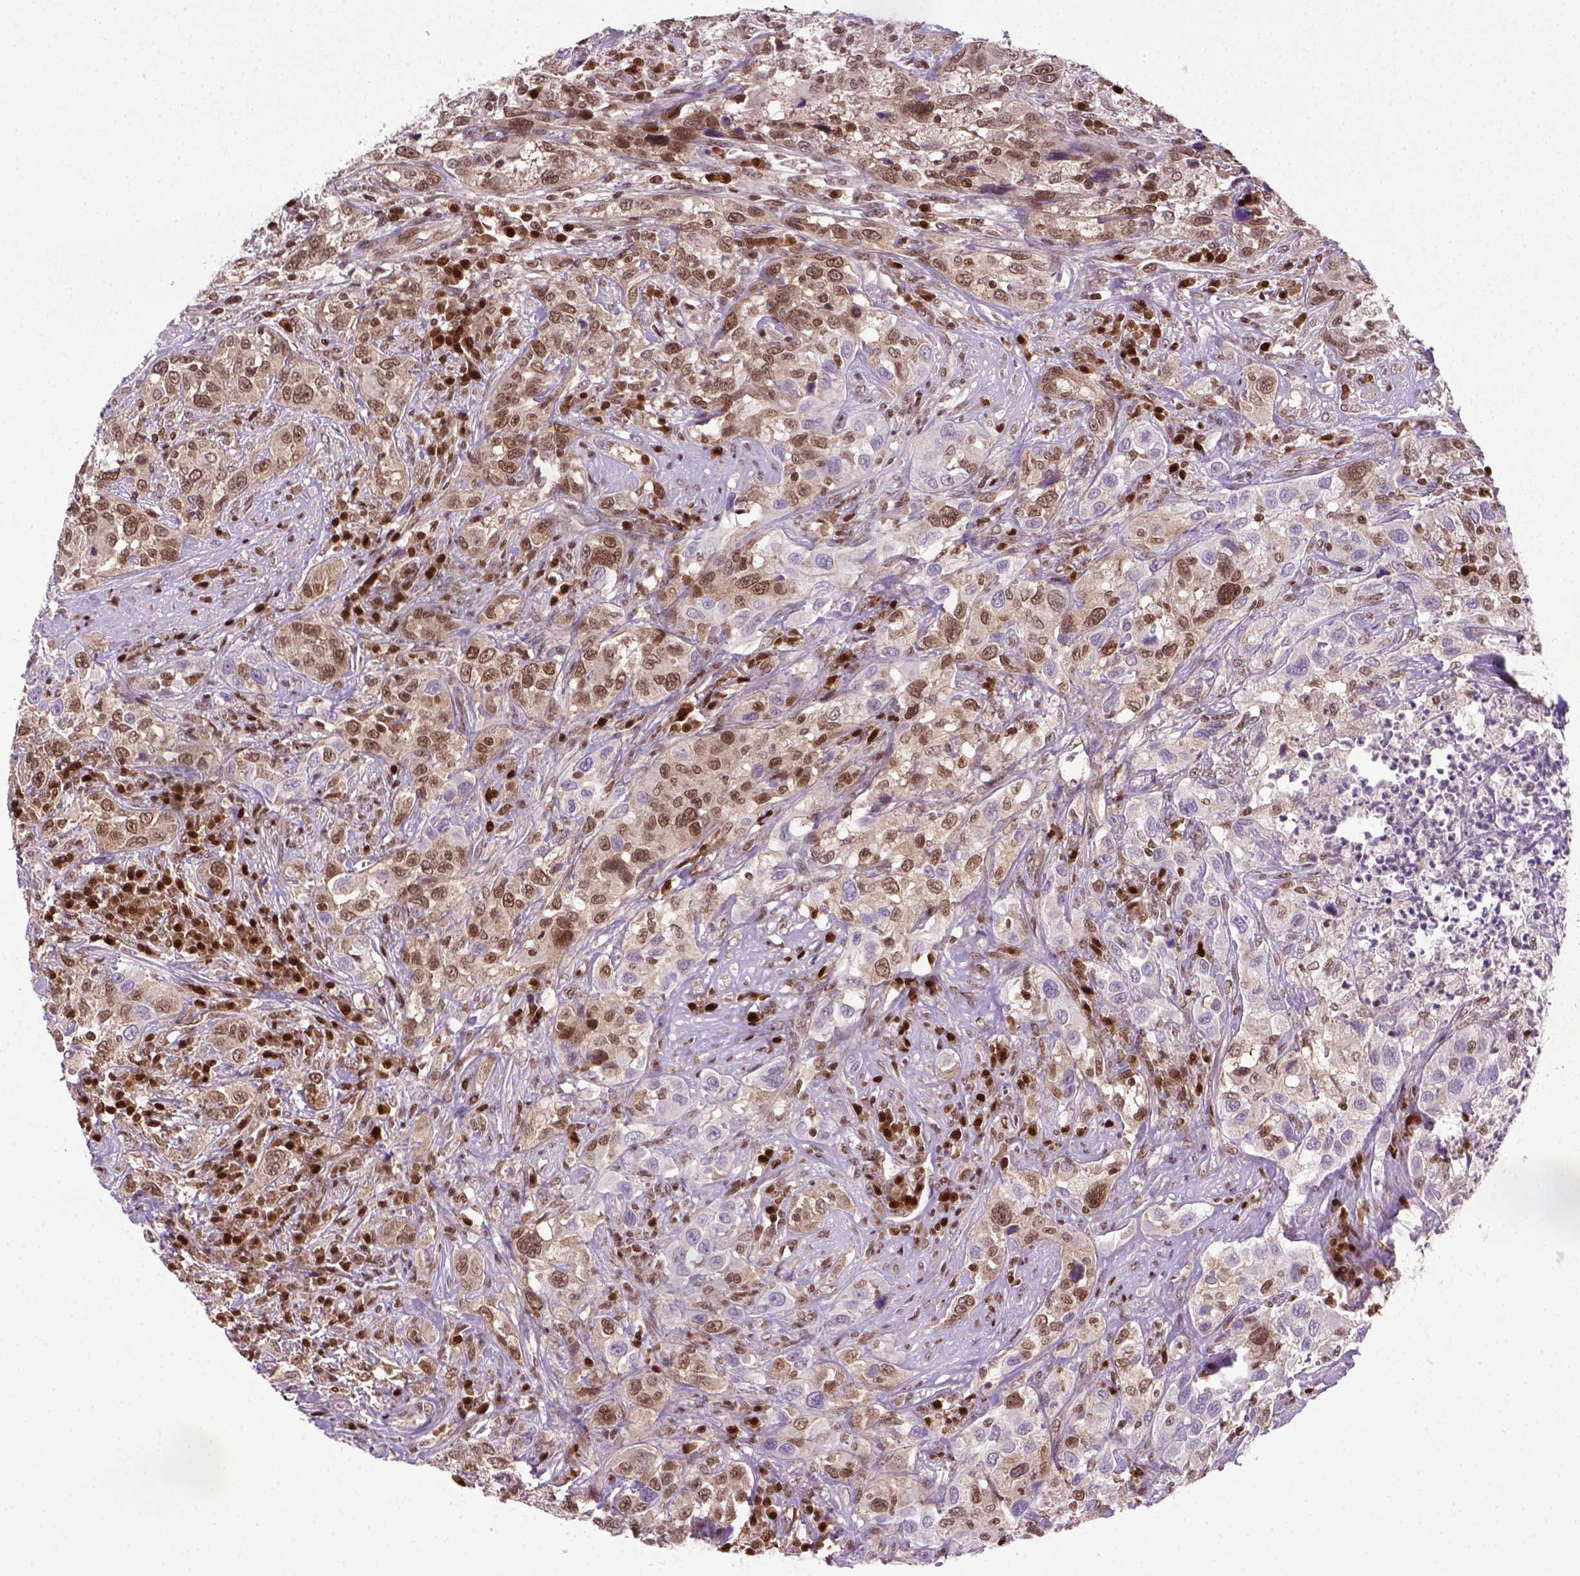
{"staining": {"intensity": "moderate", "quantity": ">75%", "location": "nuclear"}, "tissue": "urothelial cancer", "cell_type": "Tumor cells", "image_type": "cancer", "snomed": [{"axis": "morphology", "description": "Urothelial carcinoma, NOS"}, {"axis": "morphology", "description": "Urothelial carcinoma, High grade"}, {"axis": "topography", "description": "Urinary bladder"}], "caption": "High-magnification brightfield microscopy of urothelial cancer stained with DAB (brown) and counterstained with hematoxylin (blue). tumor cells exhibit moderate nuclear expression is present in about>75% of cells. Using DAB (3,3'-diaminobenzidine) (brown) and hematoxylin (blue) stains, captured at high magnification using brightfield microscopy.", "gene": "MGMT", "patient": {"sex": "female", "age": 64}}